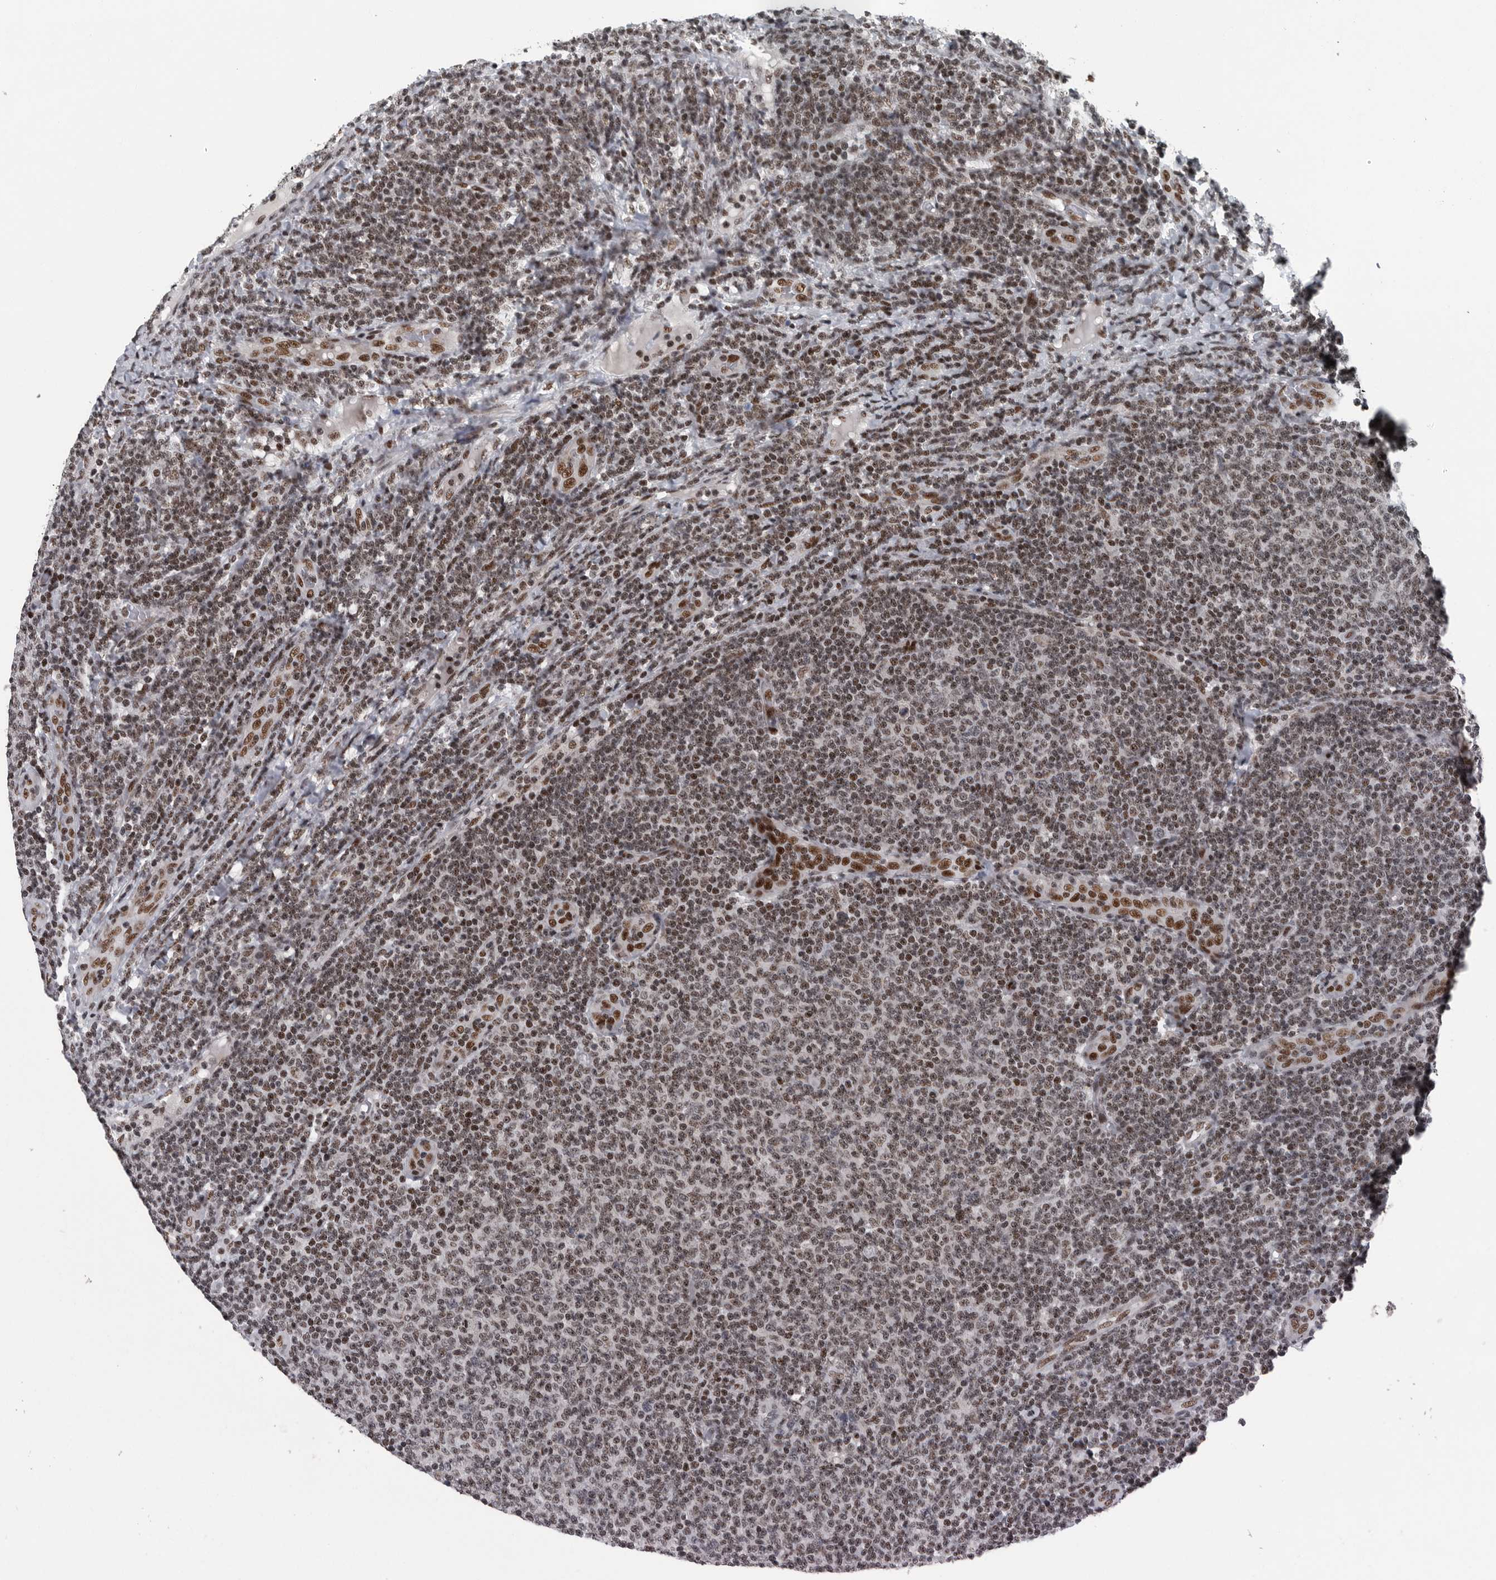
{"staining": {"intensity": "weak", "quantity": ">75%", "location": "nuclear"}, "tissue": "lymphoma", "cell_type": "Tumor cells", "image_type": "cancer", "snomed": [{"axis": "morphology", "description": "Malignant lymphoma, non-Hodgkin's type, Low grade"}, {"axis": "topography", "description": "Lymph node"}], "caption": "The image exhibits immunohistochemical staining of malignant lymphoma, non-Hodgkin's type (low-grade). There is weak nuclear staining is identified in about >75% of tumor cells.", "gene": "SENP7", "patient": {"sex": "male", "age": 66}}